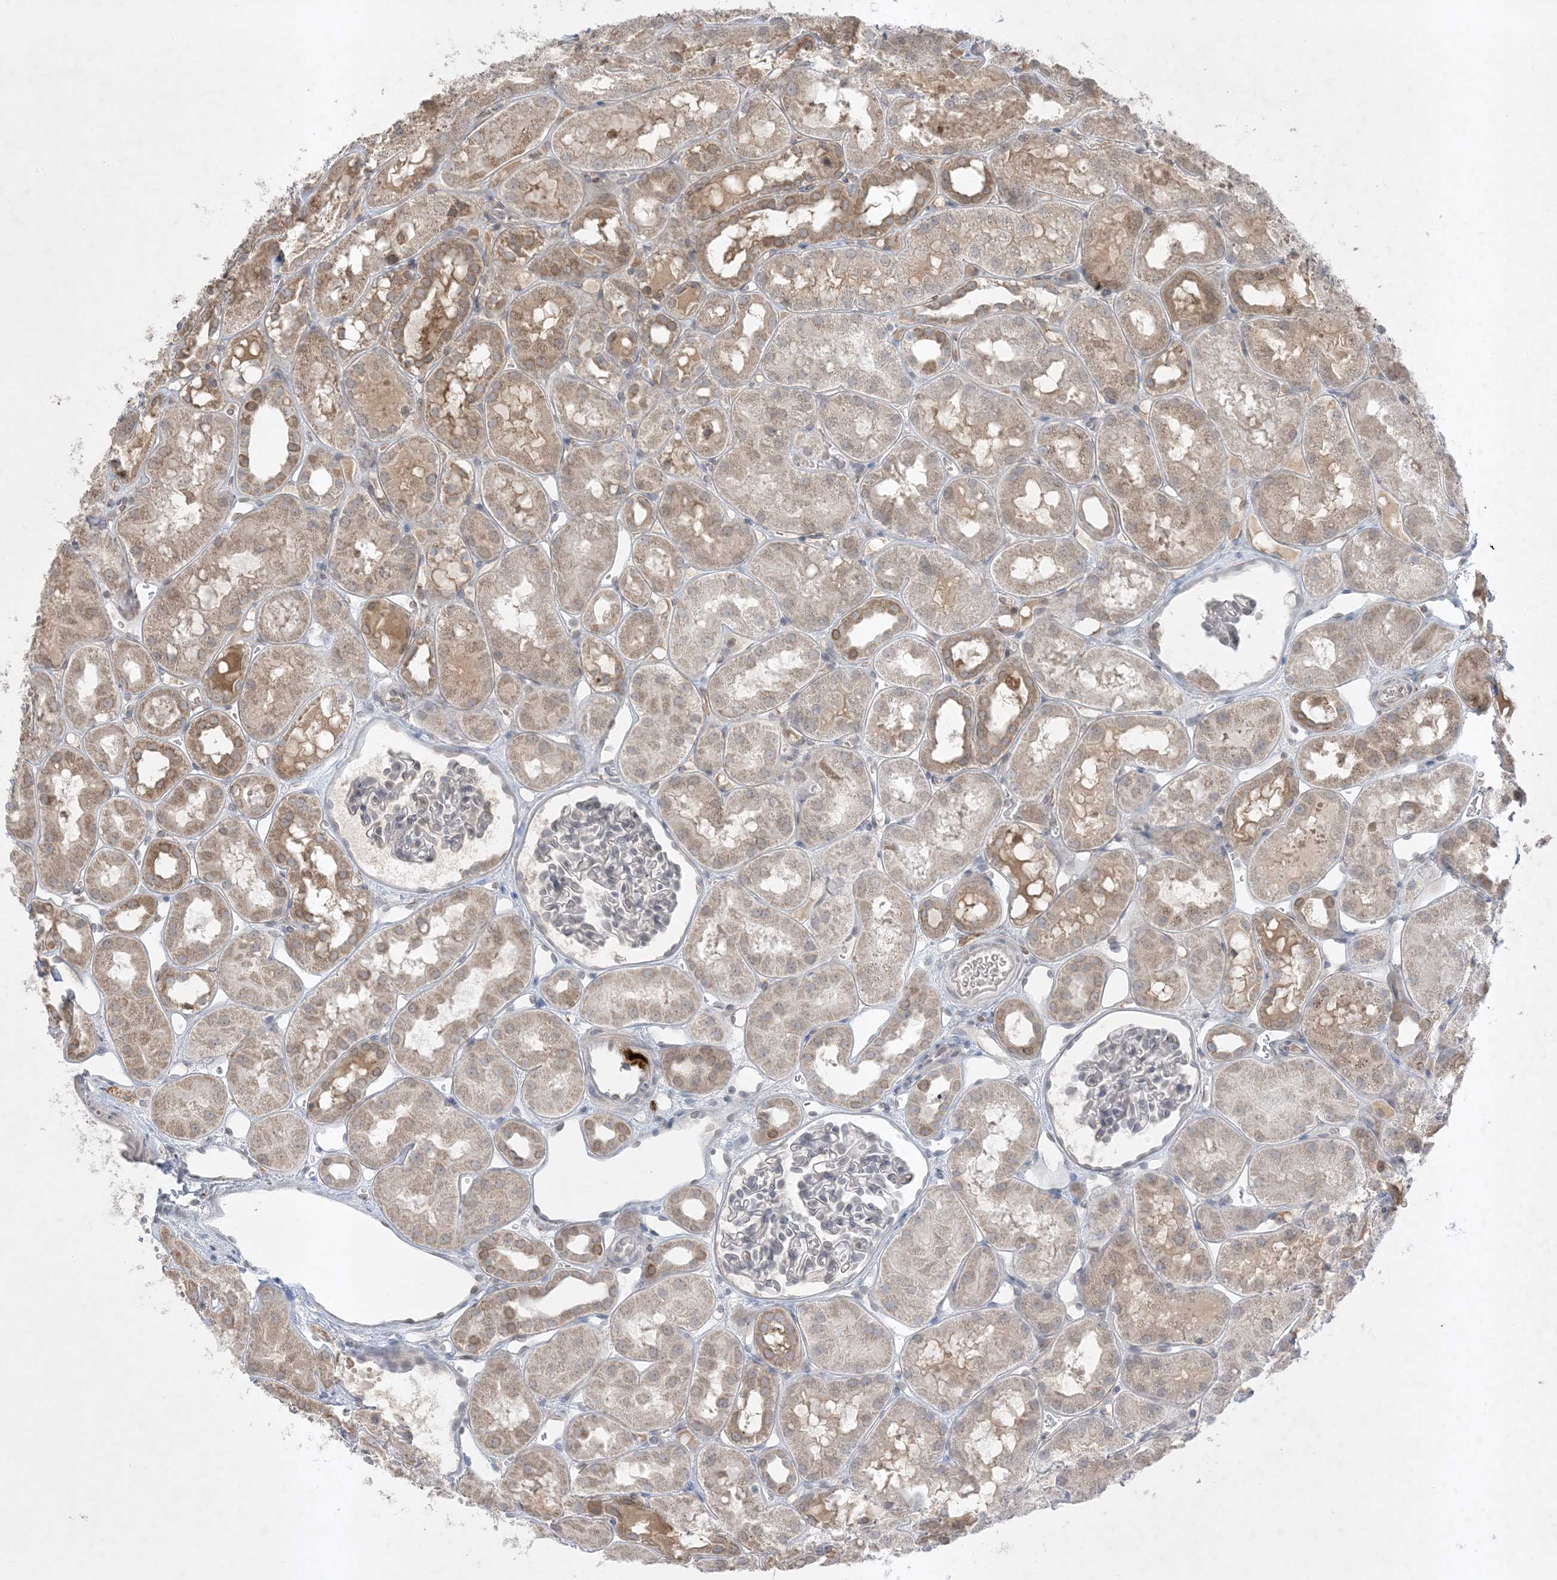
{"staining": {"intensity": "negative", "quantity": "none", "location": "none"}, "tissue": "kidney", "cell_type": "Cells in glomeruli", "image_type": "normal", "snomed": [{"axis": "morphology", "description": "Normal tissue, NOS"}, {"axis": "topography", "description": "Kidney"}], "caption": "A high-resolution image shows immunohistochemistry staining of unremarkable kidney, which exhibits no significant staining in cells in glomeruli.", "gene": "FNDC1", "patient": {"sex": "male", "age": 16}}